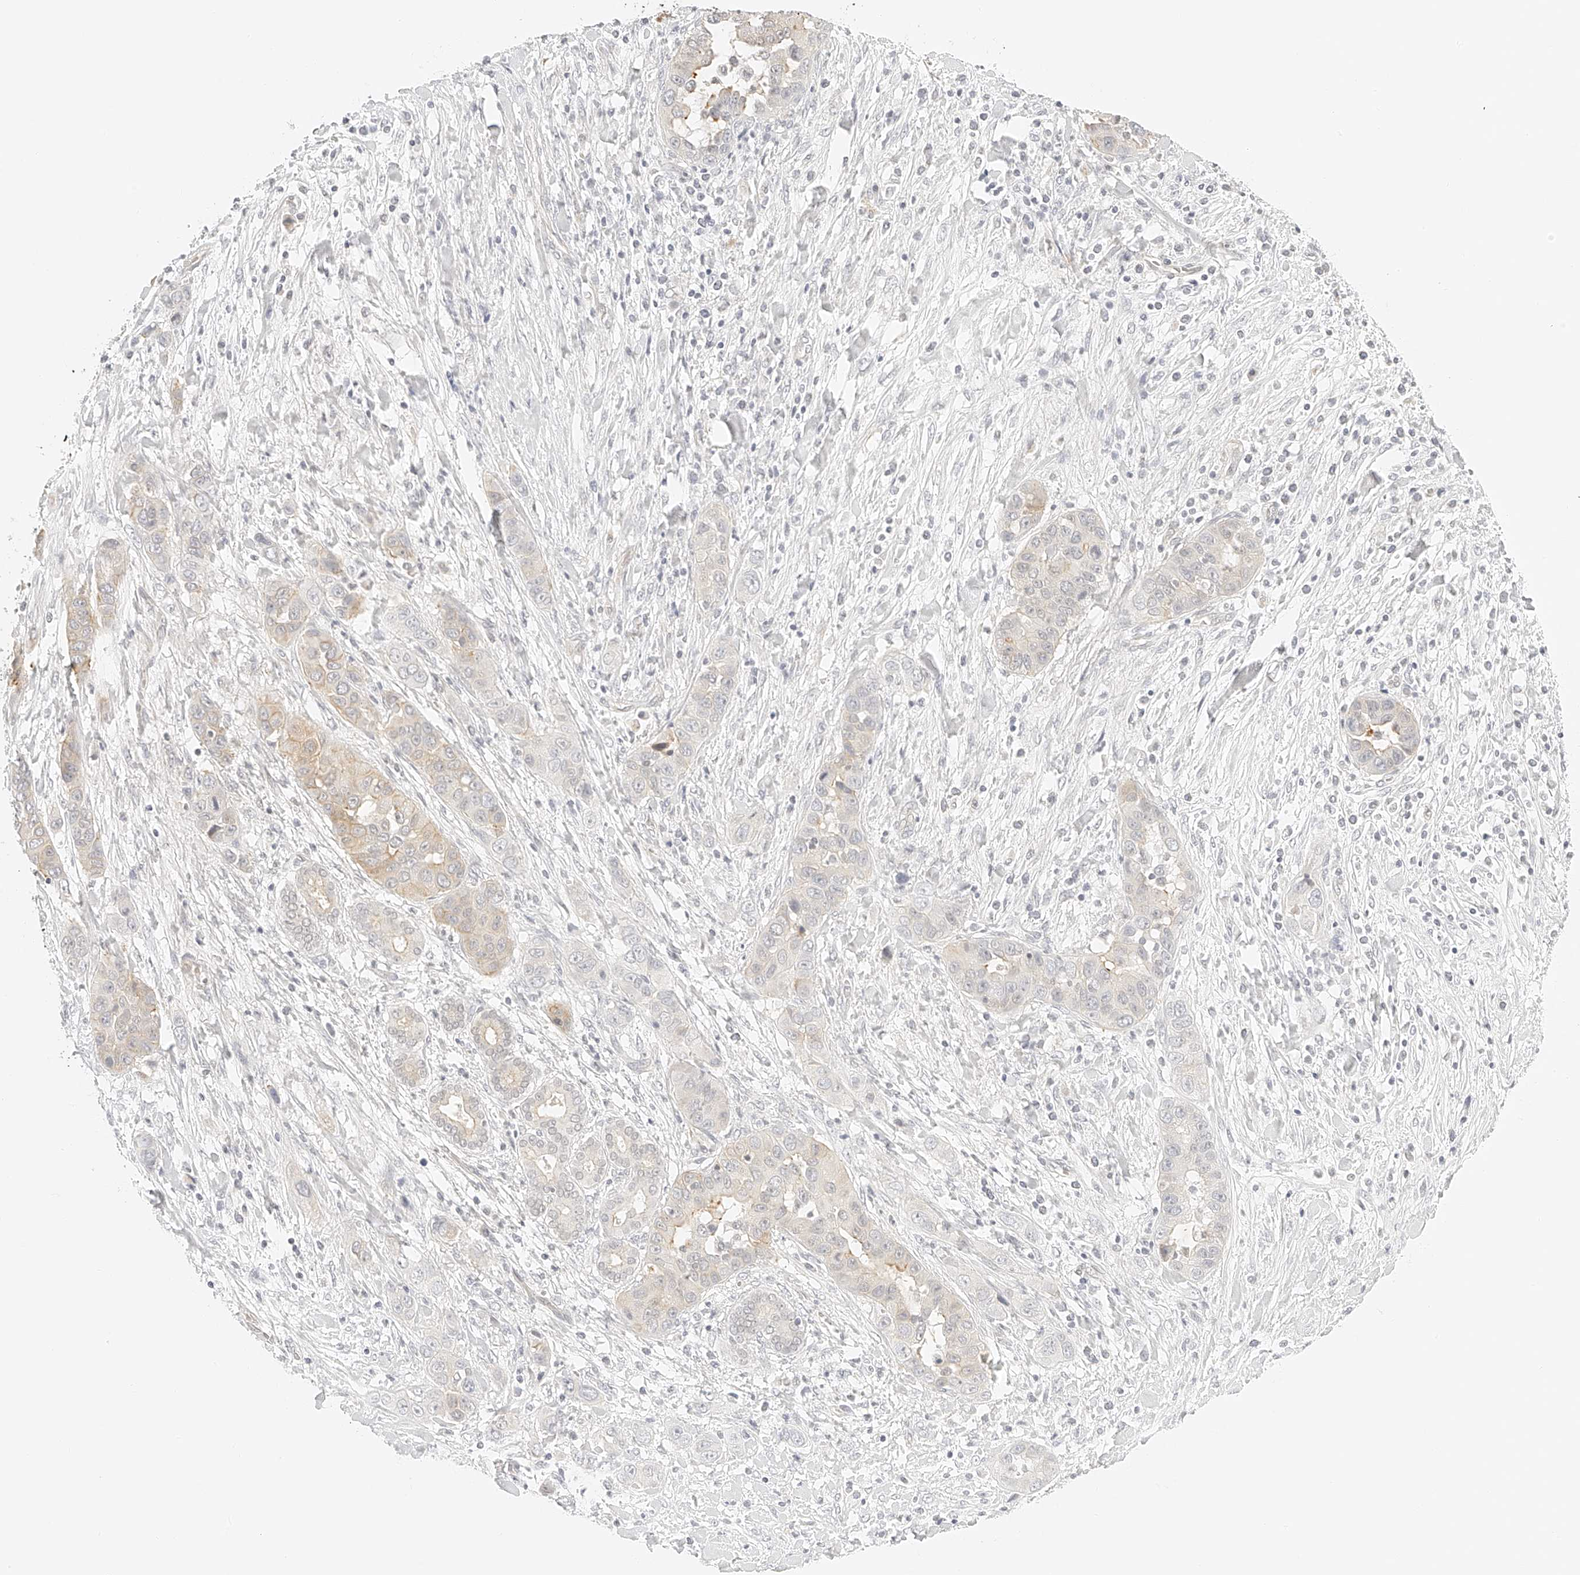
{"staining": {"intensity": "weak", "quantity": "25%-75%", "location": "cytoplasmic/membranous"}, "tissue": "liver cancer", "cell_type": "Tumor cells", "image_type": "cancer", "snomed": [{"axis": "morphology", "description": "Cholangiocarcinoma"}, {"axis": "topography", "description": "Liver"}], "caption": "An image of liver cancer (cholangiocarcinoma) stained for a protein demonstrates weak cytoplasmic/membranous brown staining in tumor cells.", "gene": "ZFP69", "patient": {"sex": "female", "age": 52}}